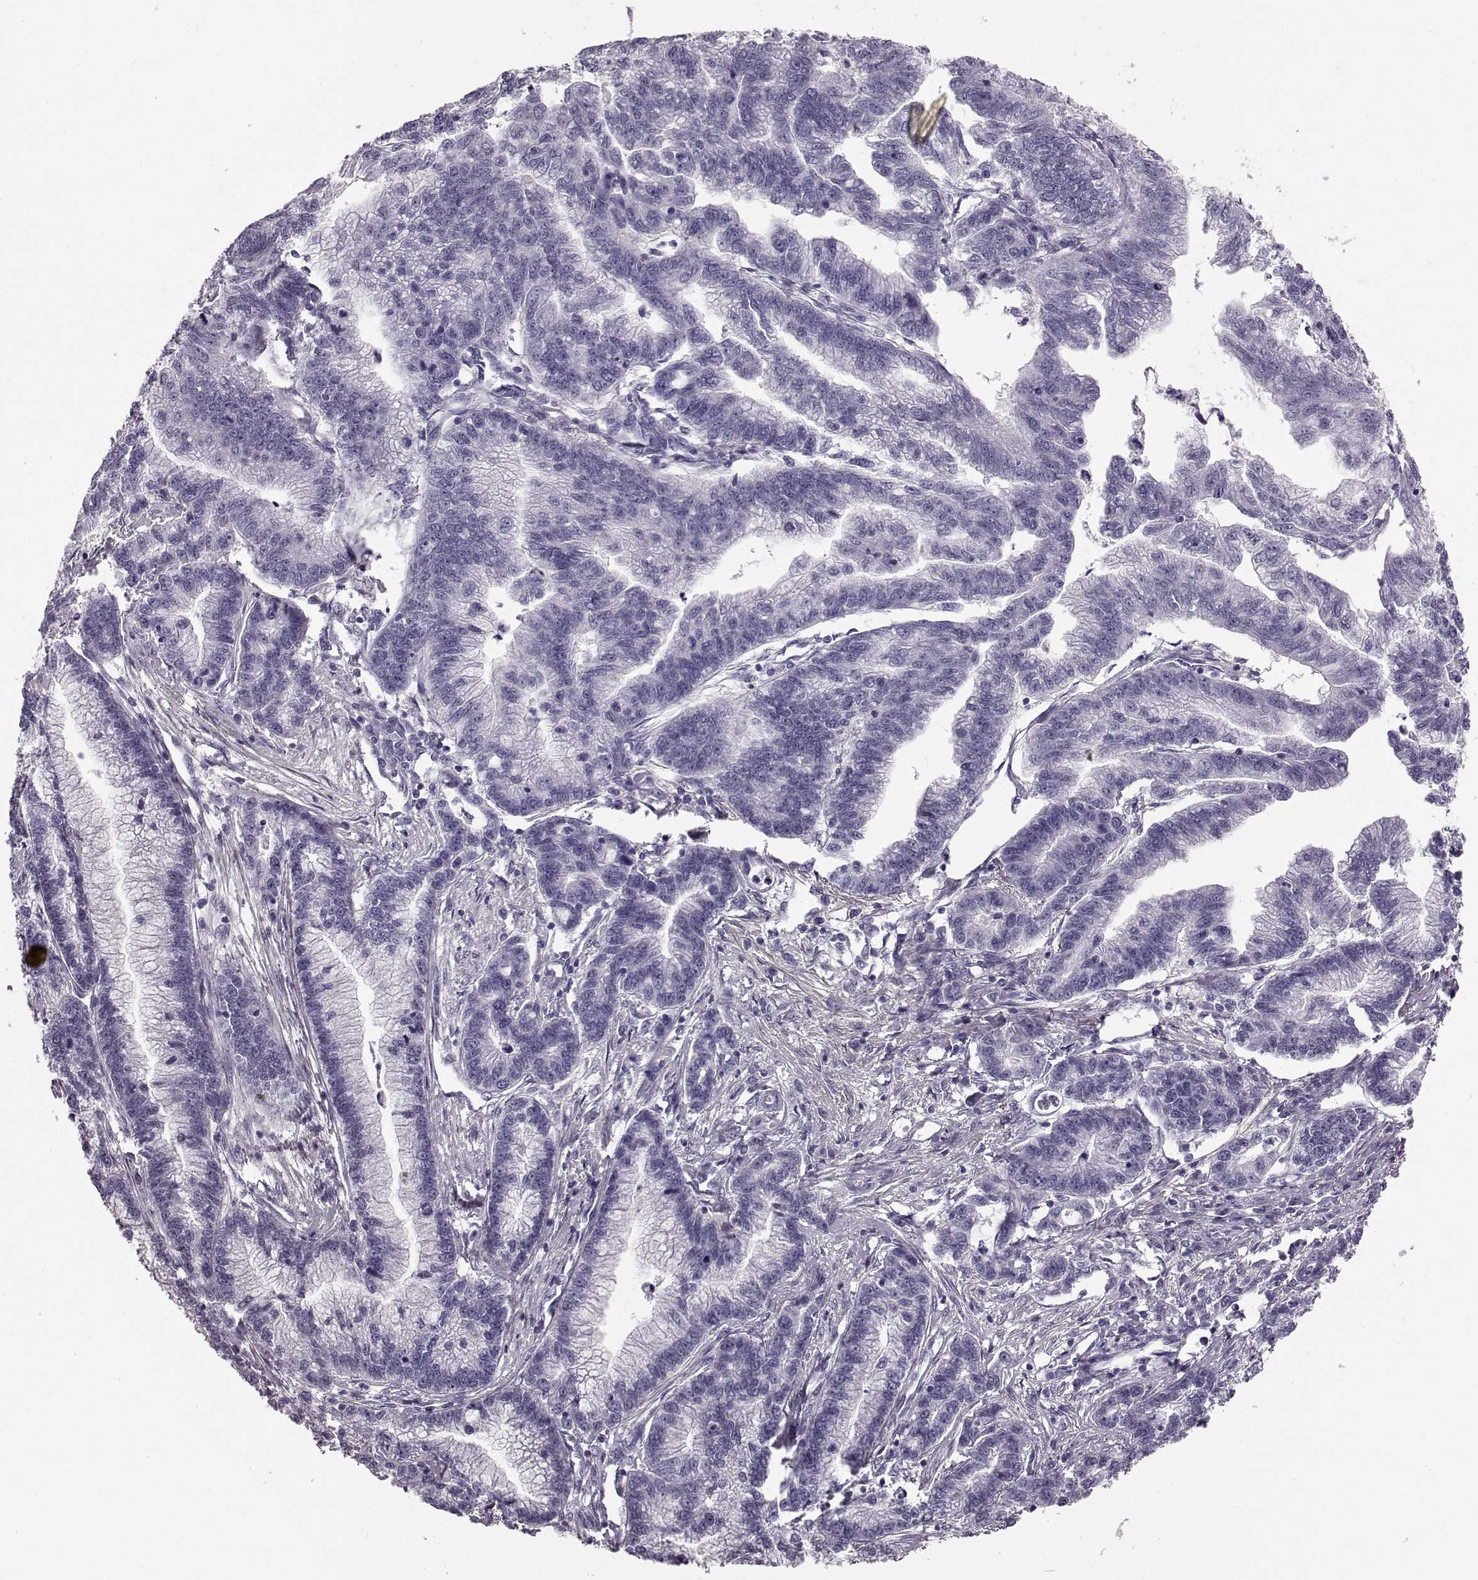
{"staining": {"intensity": "negative", "quantity": "none", "location": "none"}, "tissue": "stomach cancer", "cell_type": "Tumor cells", "image_type": "cancer", "snomed": [{"axis": "morphology", "description": "Adenocarcinoma, NOS"}, {"axis": "topography", "description": "Stomach"}], "caption": "Immunohistochemistry photomicrograph of stomach adenocarcinoma stained for a protein (brown), which shows no positivity in tumor cells. The staining was performed using DAB (3,3'-diaminobenzidine) to visualize the protein expression in brown, while the nuclei were stained in blue with hematoxylin (Magnification: 20x).", "gene": "TRIM69", "patient": {"sex": "male", "age": 83}}